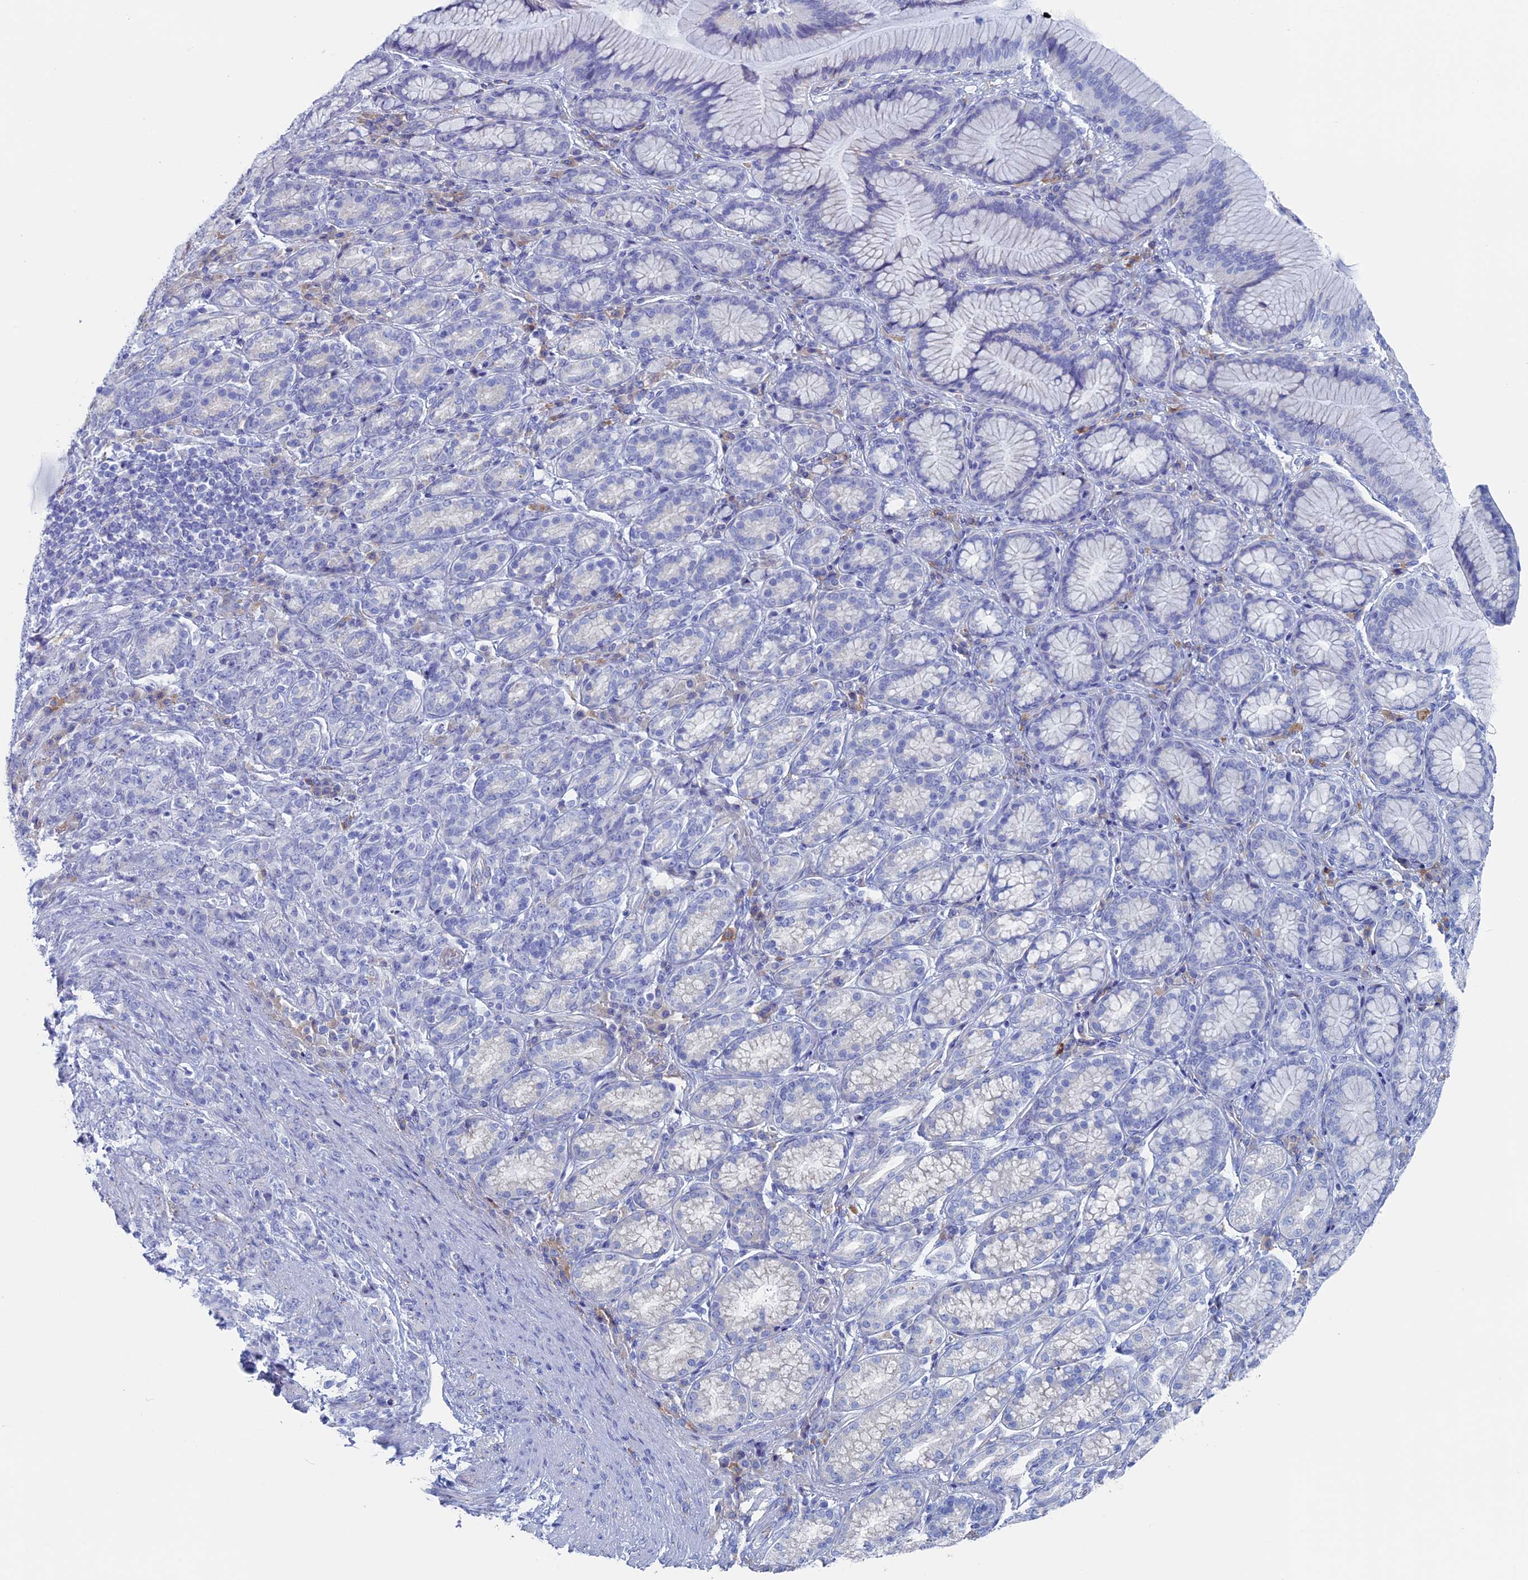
{"staining": {"intensity": "negative", "quantity": "none", "location": "none"}, "tissue": "stomach cancer", "cell_type": "Tumor cells", "image_type": "cancer", "snomed": [{"axis": "morphology", "description": "Adenocarcinoma, NOS"}, {"axis": "topography", "description": "Stomach"}], "caption": "Image shows no significant protein positivity in tumor cells of stomach cancer (adenocarcinoma).", "gene": "MAGEB6", "patient": {"sex": "female", "age": 79}}